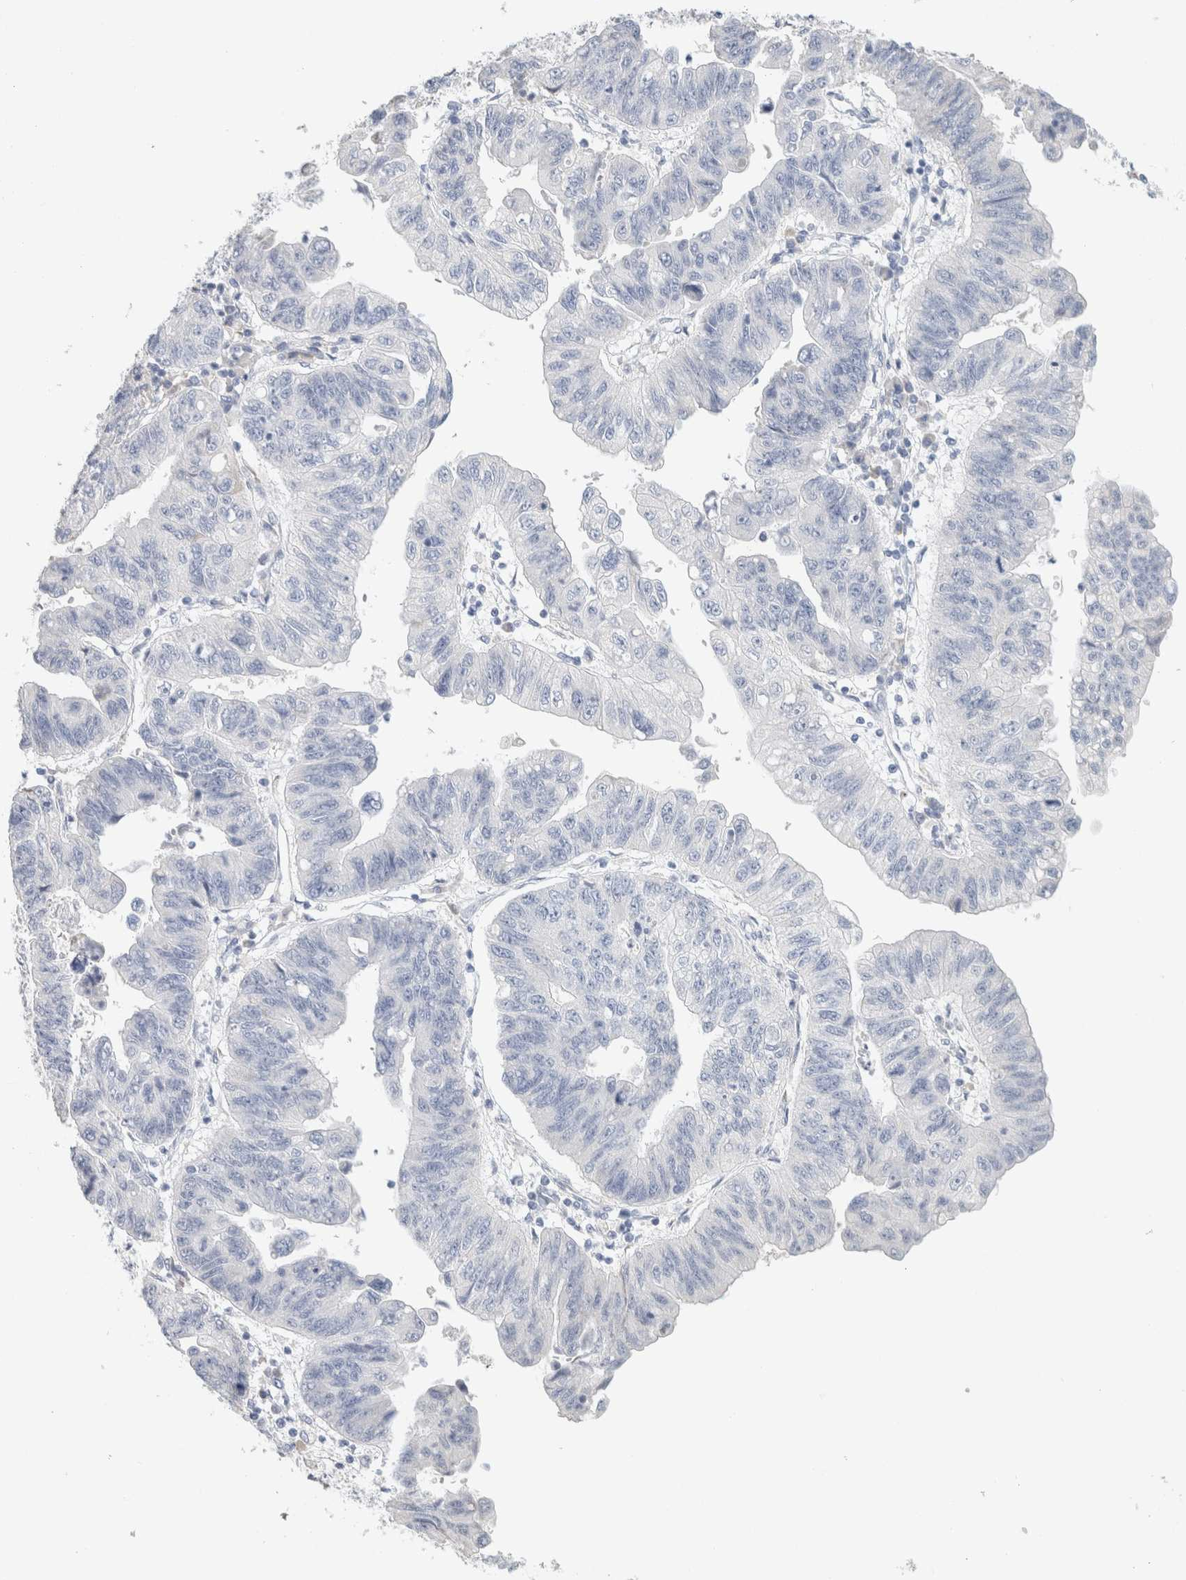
{"staining": {"intensity": "negative", "quantity": "none", "location": "none"}, "tissue": "stomach cancer", "cell_type": "Tumor cells", "image_type": "cancer", "snomed": [{"axis": "morphology", "description": "Adenocarcinoma, NOS"}, {"axis": "topography", "description": "Stomach"}], "caption": "High power microscopy micrograph of an immunohistochemistry (IHC) photomicrograph of stomach adenocarcinoma, revealing no significant staining in tumor cells. (IHC, brightfield microscopy, high magnification).", "gene": "NEFM", "patient": {"sex": "male", "age": 59}}